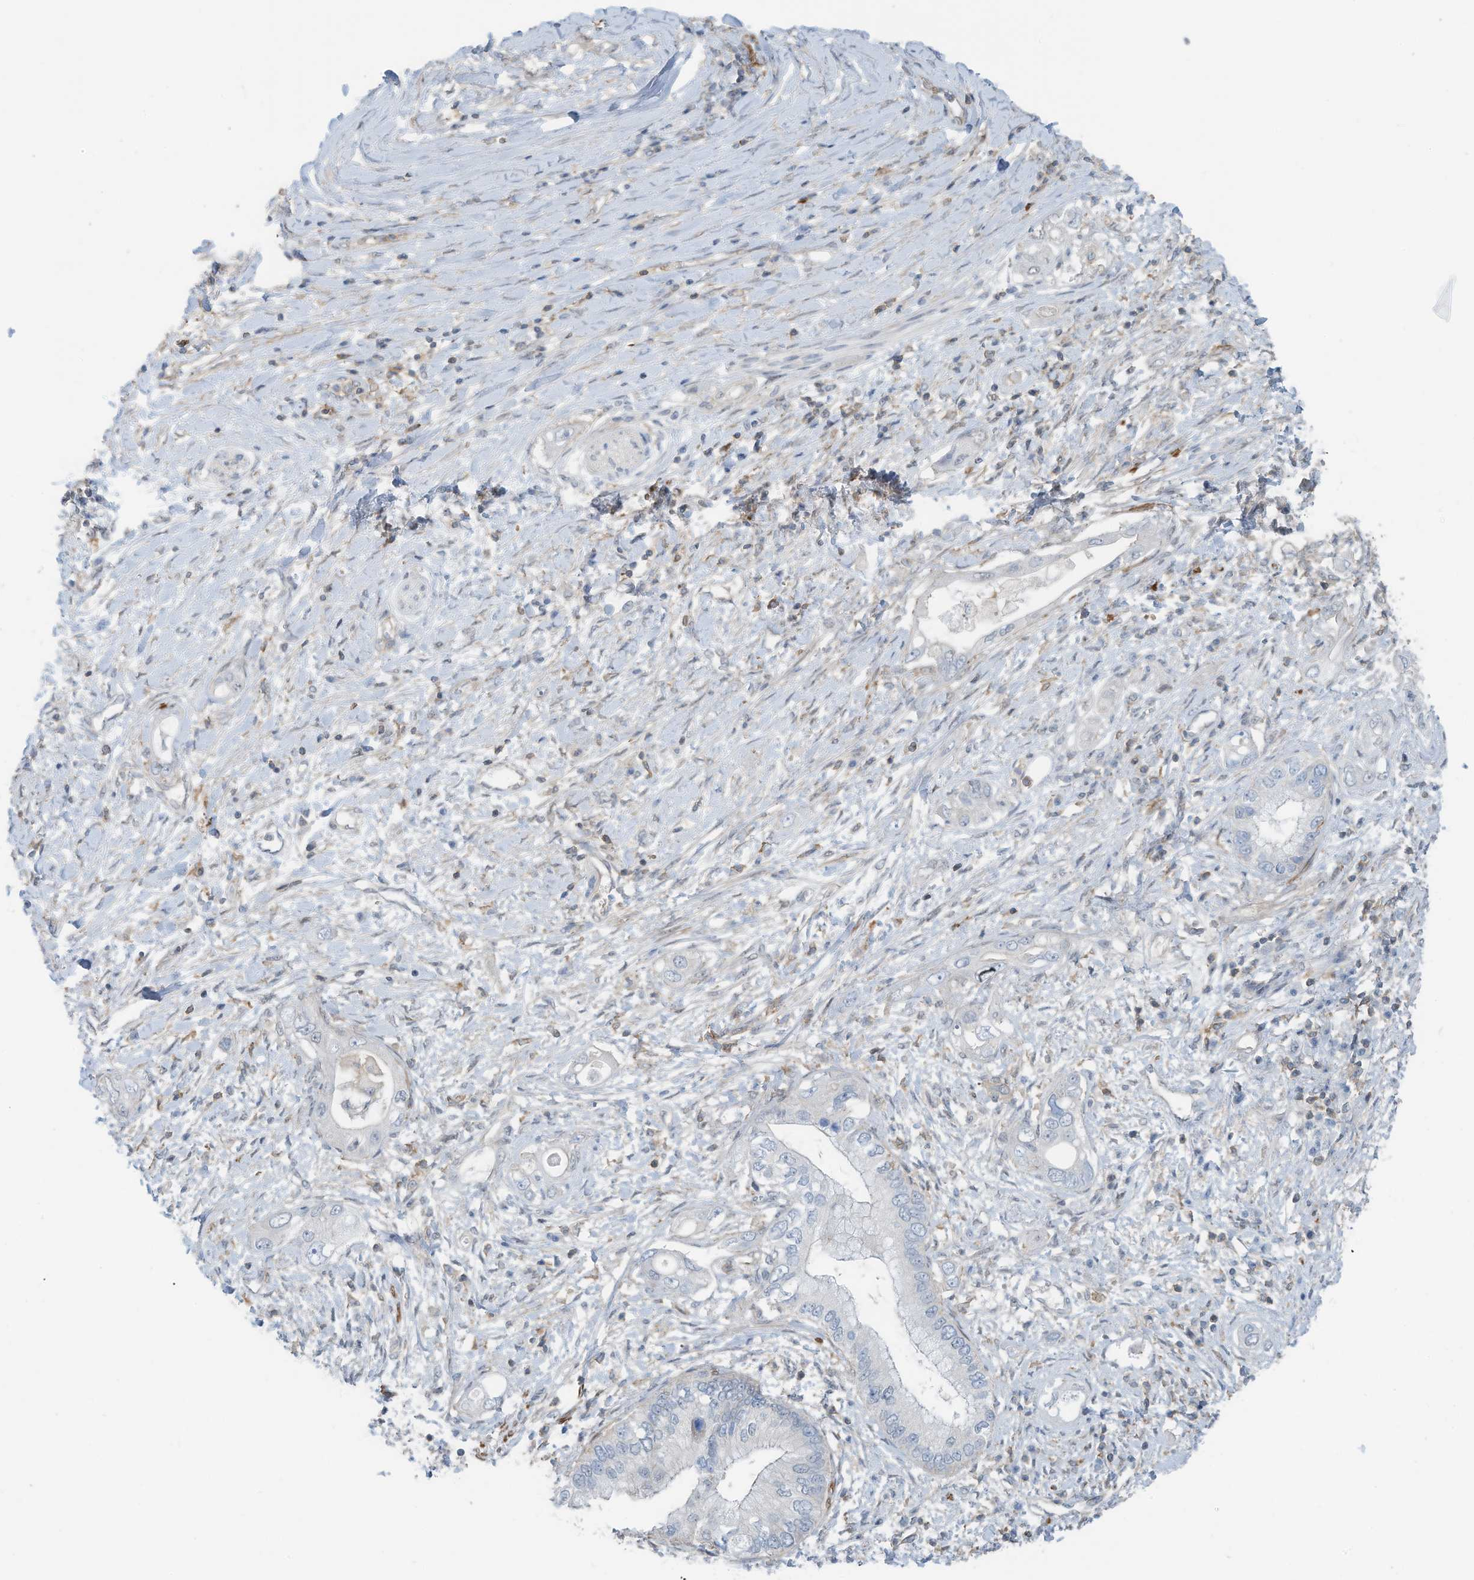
{"staining": {"intensity": "negative", "quantity": "none", "location": "none"}, "tissue": "pancreatic cancer", "cell_type": "Tumor cells", "image_type": "cancer", "snomed": [{"axis": "morphology", "description": "Inflammation, NOS"}, {"axis": "morphology", "description": "Adenocarcinoma, NOS"}, {"axis": "topography", "description": "Pancreas"}], "caption": "An IHC image of adenocarcinoma (pancreatic) is shown. There is no staining in tumor cells of adenocarcinoma (pancreatic).", "gene": "ZNF846", "patient": {"sex": "female", "age": 56}}